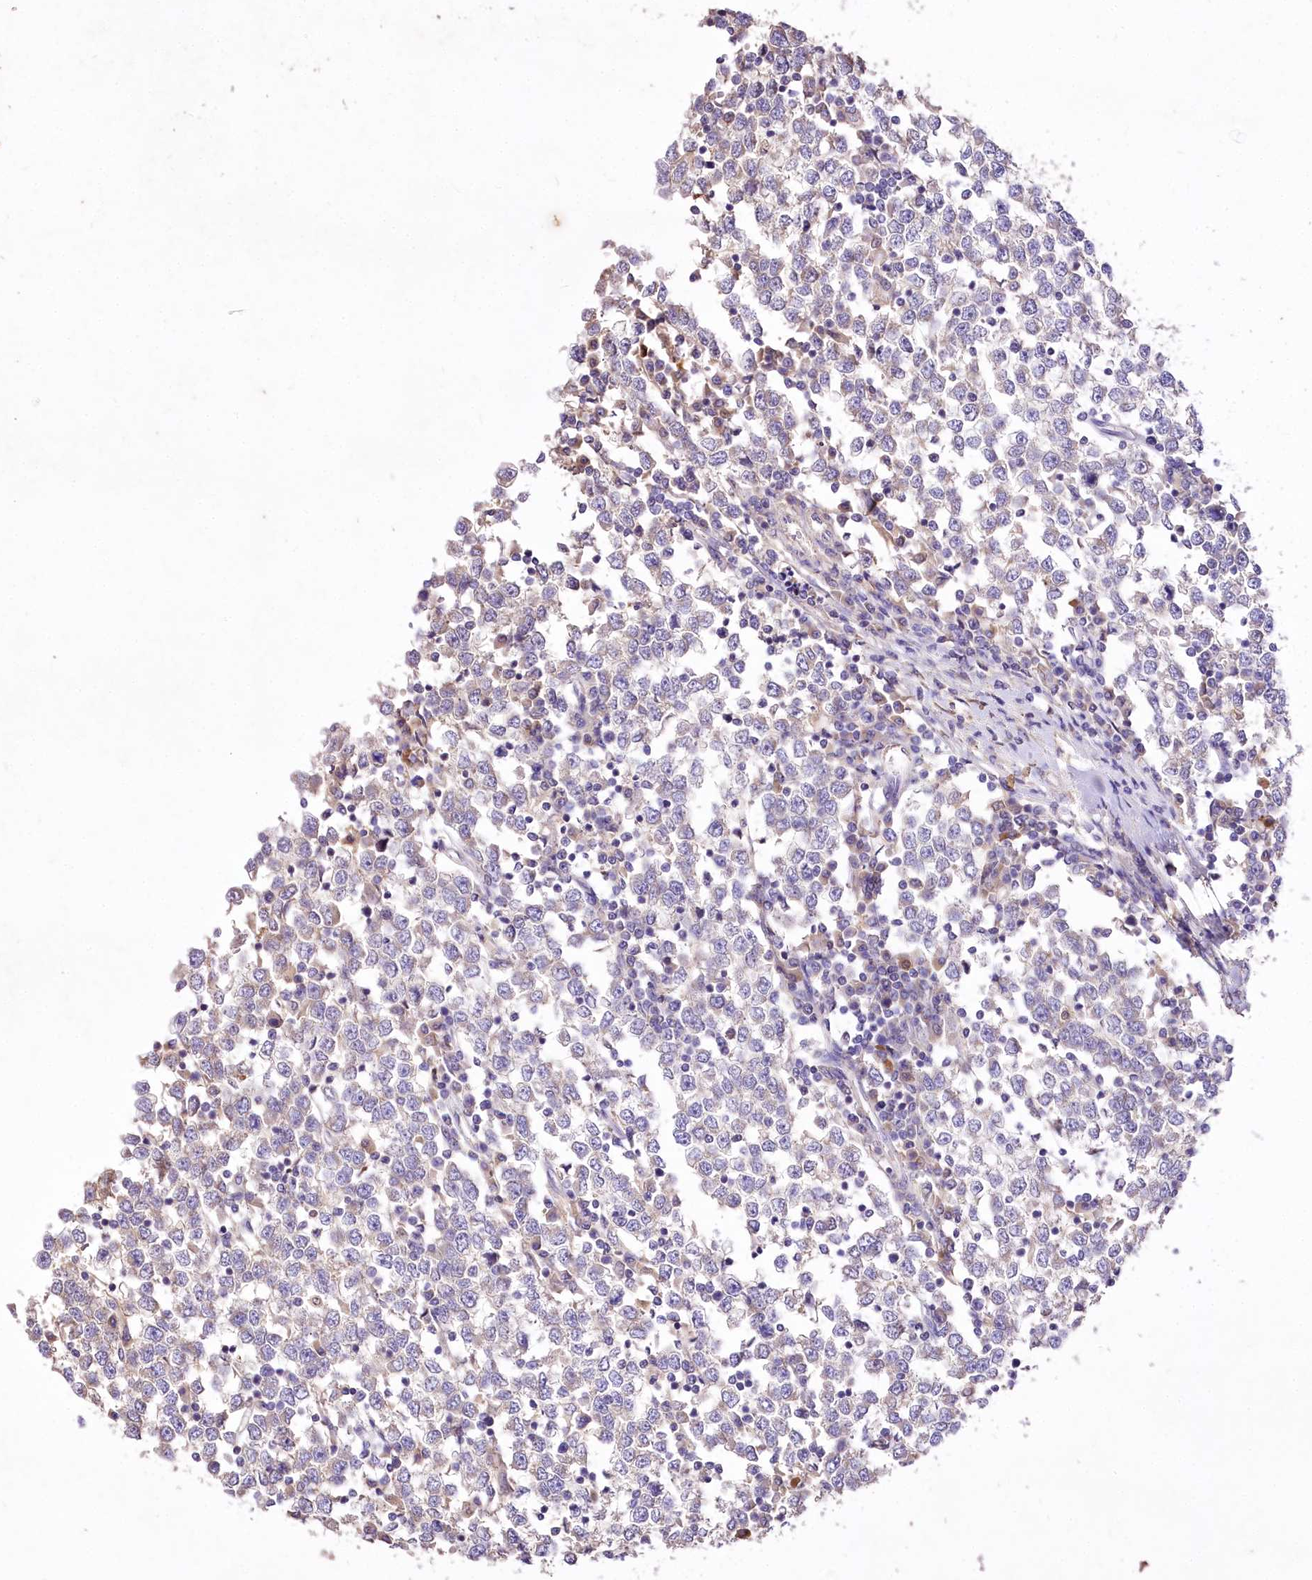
{"staining": {"intensity": "negative", "quantity": "none", "location": "none"}, "tissue": "testis cancer", "cell_type": "Tumor cells", "image_type": "cancer", "snomed": [{"axis": "morphology", "description": "Seminoma, NOS"}, {"axis": "topography", "description": "Testis"}], "caption": "Image shows no protein expression in tumor cells of testis seminoma tissue. The staining was performed using DAB (3,3'-diaminobenzidine) to visualize the protein expression in brown, while the nuclei were stained in blue with hematoxylin (Magnification: 20x).", "gene": "PCYOX1L", "patient": {"sex": "male", "age": 65}}